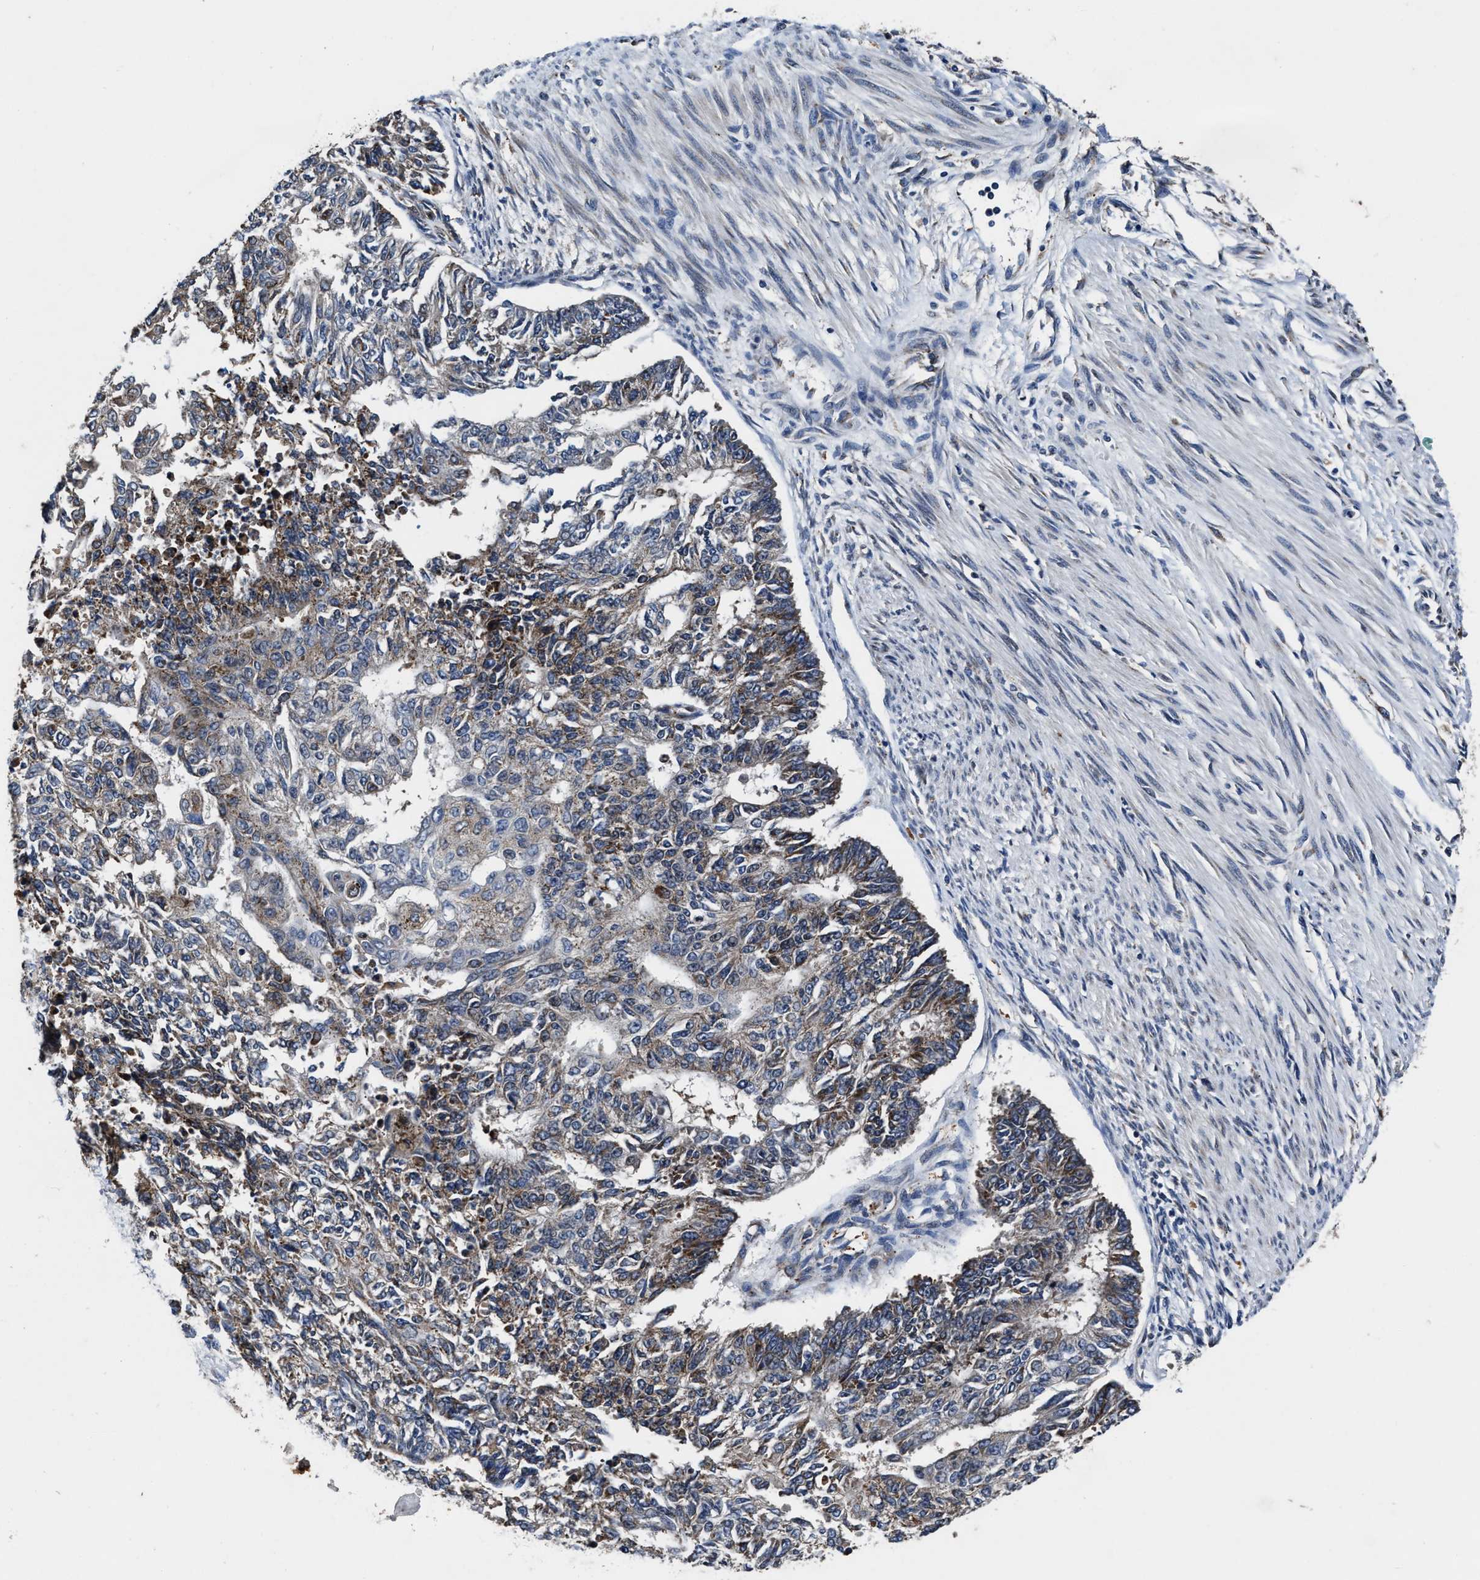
{"staining": {"intensity": "moderate", "quantity": "<25%", "location": "cytoplasmic/membranous"}, "tissue": "endometrial cancer", "cell_type": "Tumor cells", "image_type": "cancer", "snomed": [{"axis": "morphology", "description": "Adenocarcinoma, NOS"}, {"axis": "topography", "description": "Endometrium"}], "caption": "Human endometrial adenocarcinoma stained for a protein (brown) reveals moderate cytoplasmic/membranous positive staining in approximately <25% of tumor cells.", "gene": "TMEM53", "patient": {"sex": "female", "age": 32}}